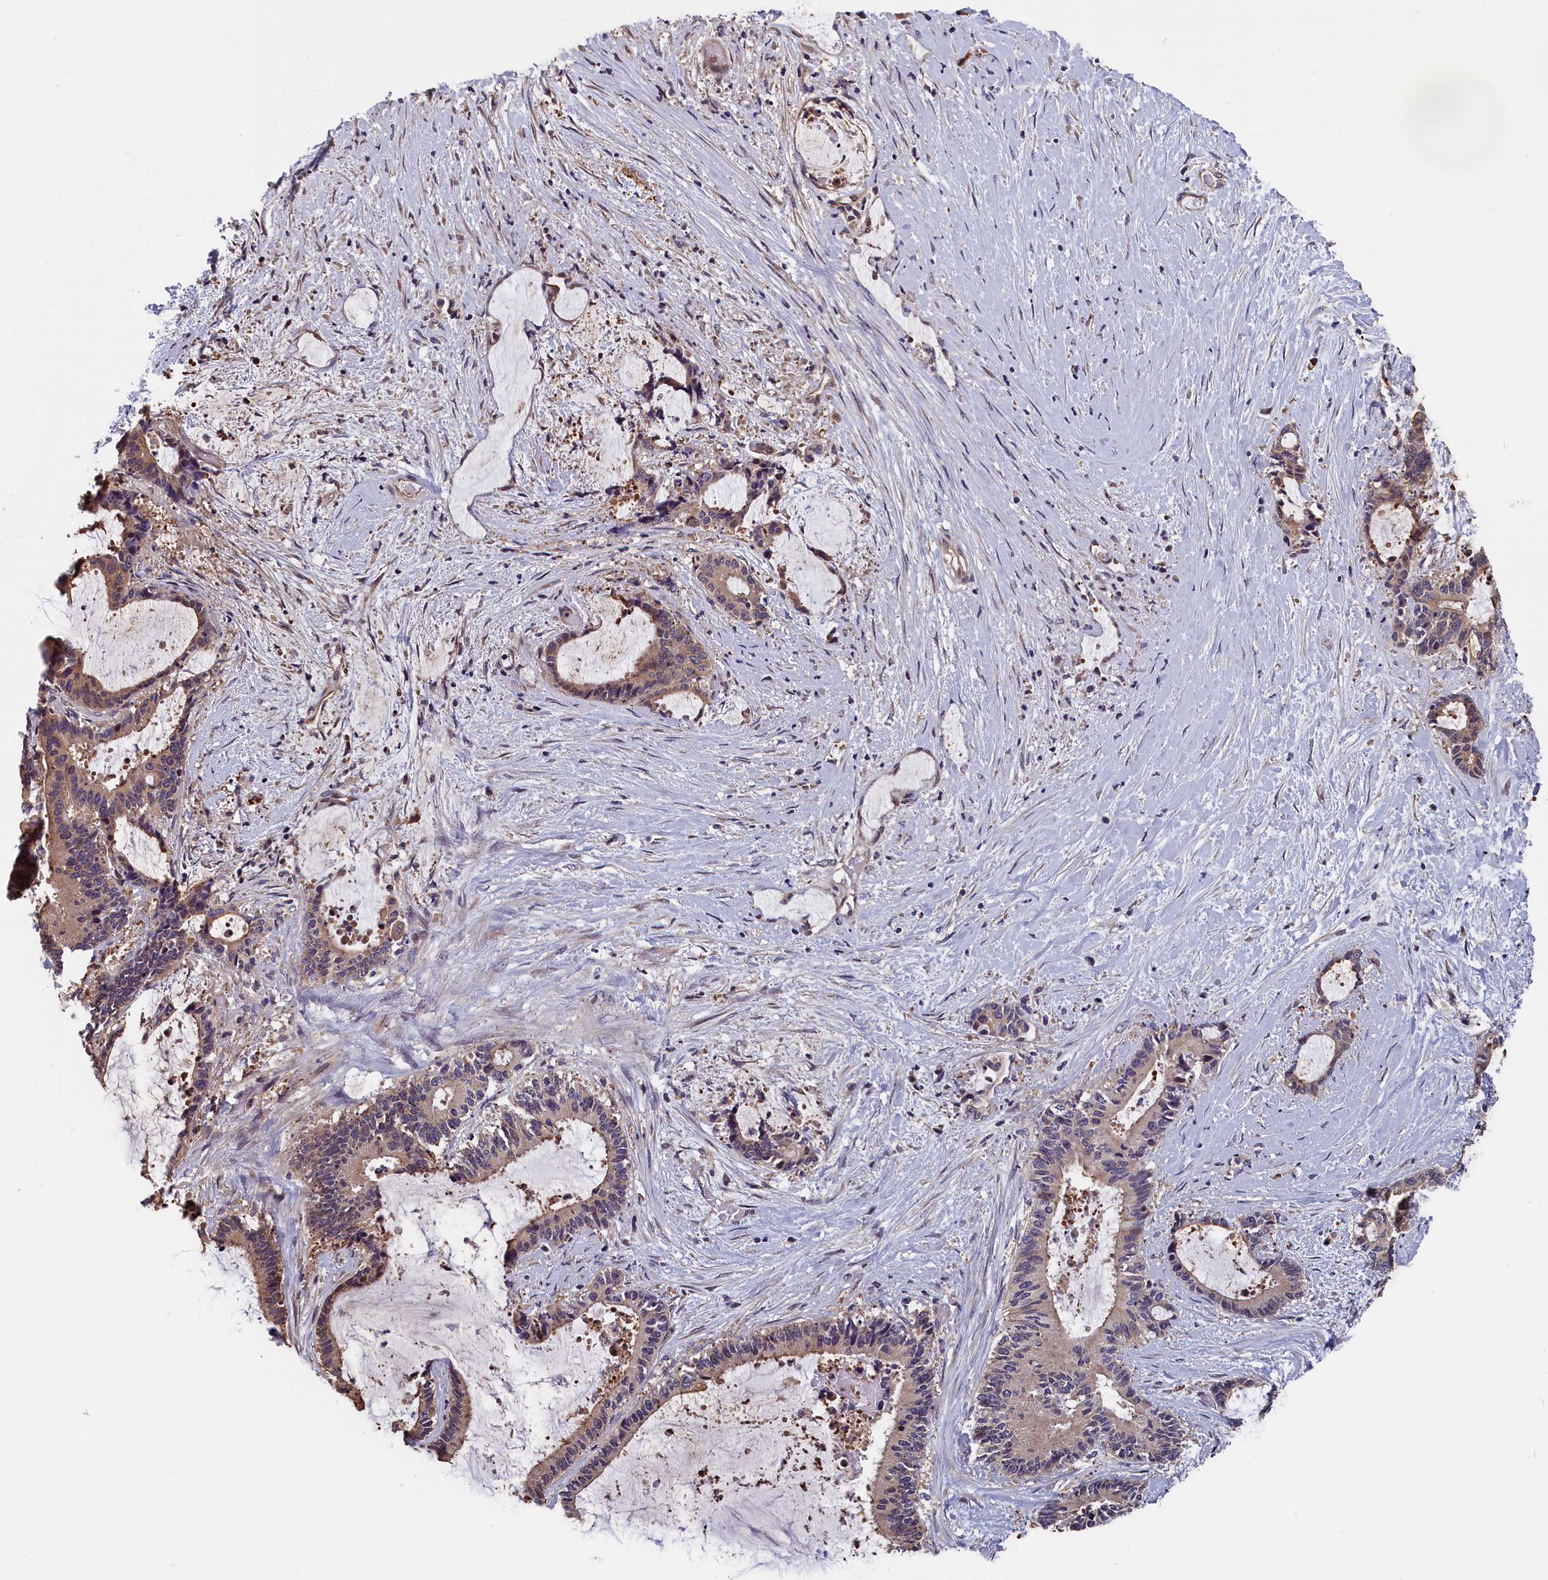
{"staining": {"intensity": "weak", "quantity": "25%-75%", "location": "cytoplasmic/membranous"}, "tissue": "liver cancer", "cell_type": "Tumor cells", "image_type": "cancer", "snomed": [{"axis": "morphology", "description": "Normal tissue, NOS"}, {"axis": "morphology", "description": "Cholangiocarcinoma"}, {"axis": "topography", "description": "Liver"}, {"axis": "topography", "description": "Peripheral nerve tissue"}], "caption": "Protein expression analysis of human cholangiocarcinoma (liver) reveals weak cytoplasmic/membranous staining in about 25%-75% of tumor cells.", "gene": "TMEM116", "patient": {"sex": "female", "age": 73}}